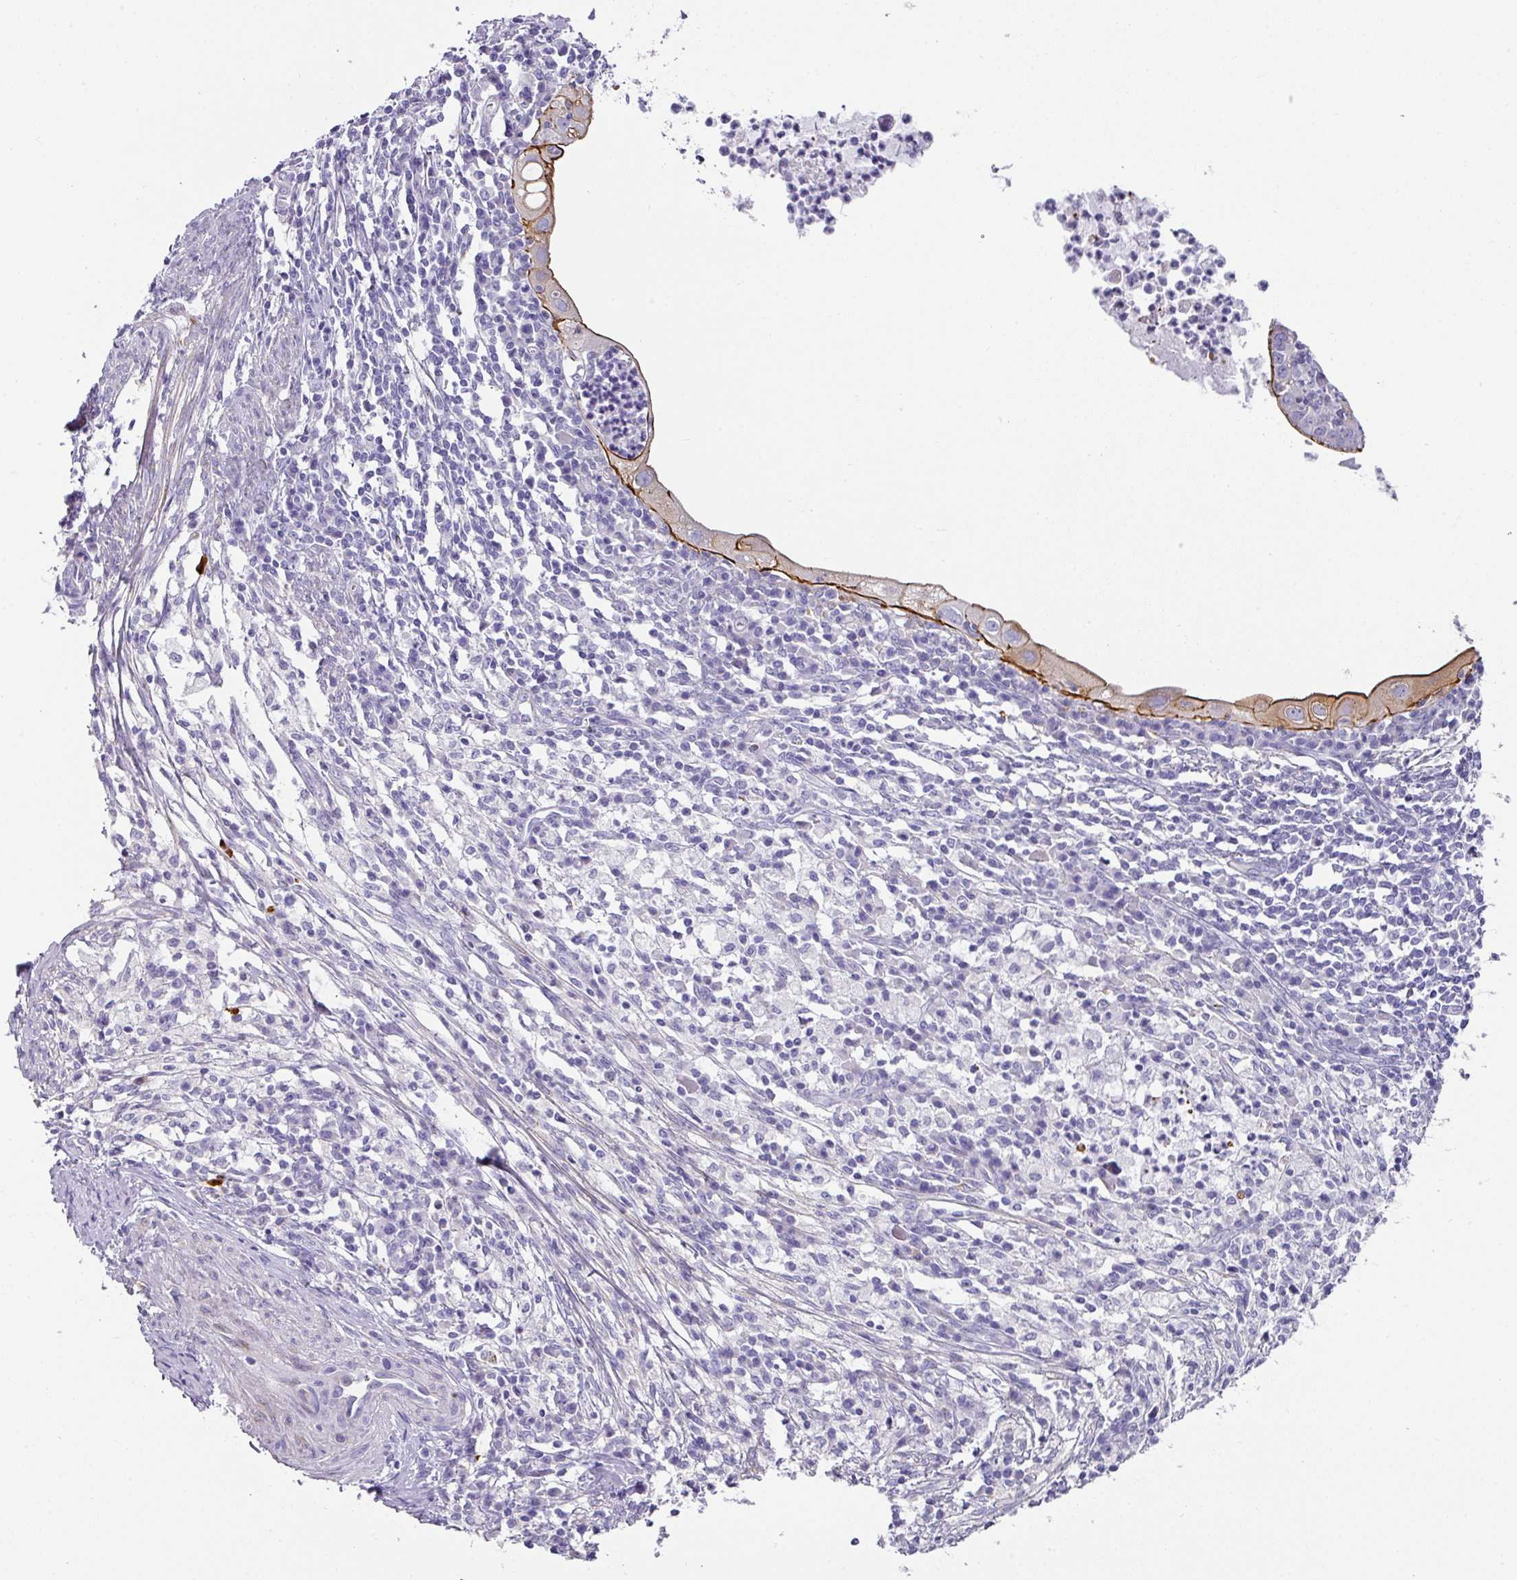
{"staining": {"intensity": "strong", "quantity": "25%-75%", "location": "cytoplasmic/membranous"}, "tissue": "cervical cancer", "cell_type": "Tumor cells", "image_type": "cancer", "snomed": [{"axis": "morphology", "description": "Adenocarcinoma, NOS"}, {"axis": "topography", "description": "Cervix"}], "caption": "Immunohistochemical staining of human cervical adenocarcinoma shows high levels of strong cytoplasmic/membranous protein positivity in approximately 25%-75% of tumor cells.", "gene": "ANKRD29", "patient": {"sex": "female", "age": 36}}